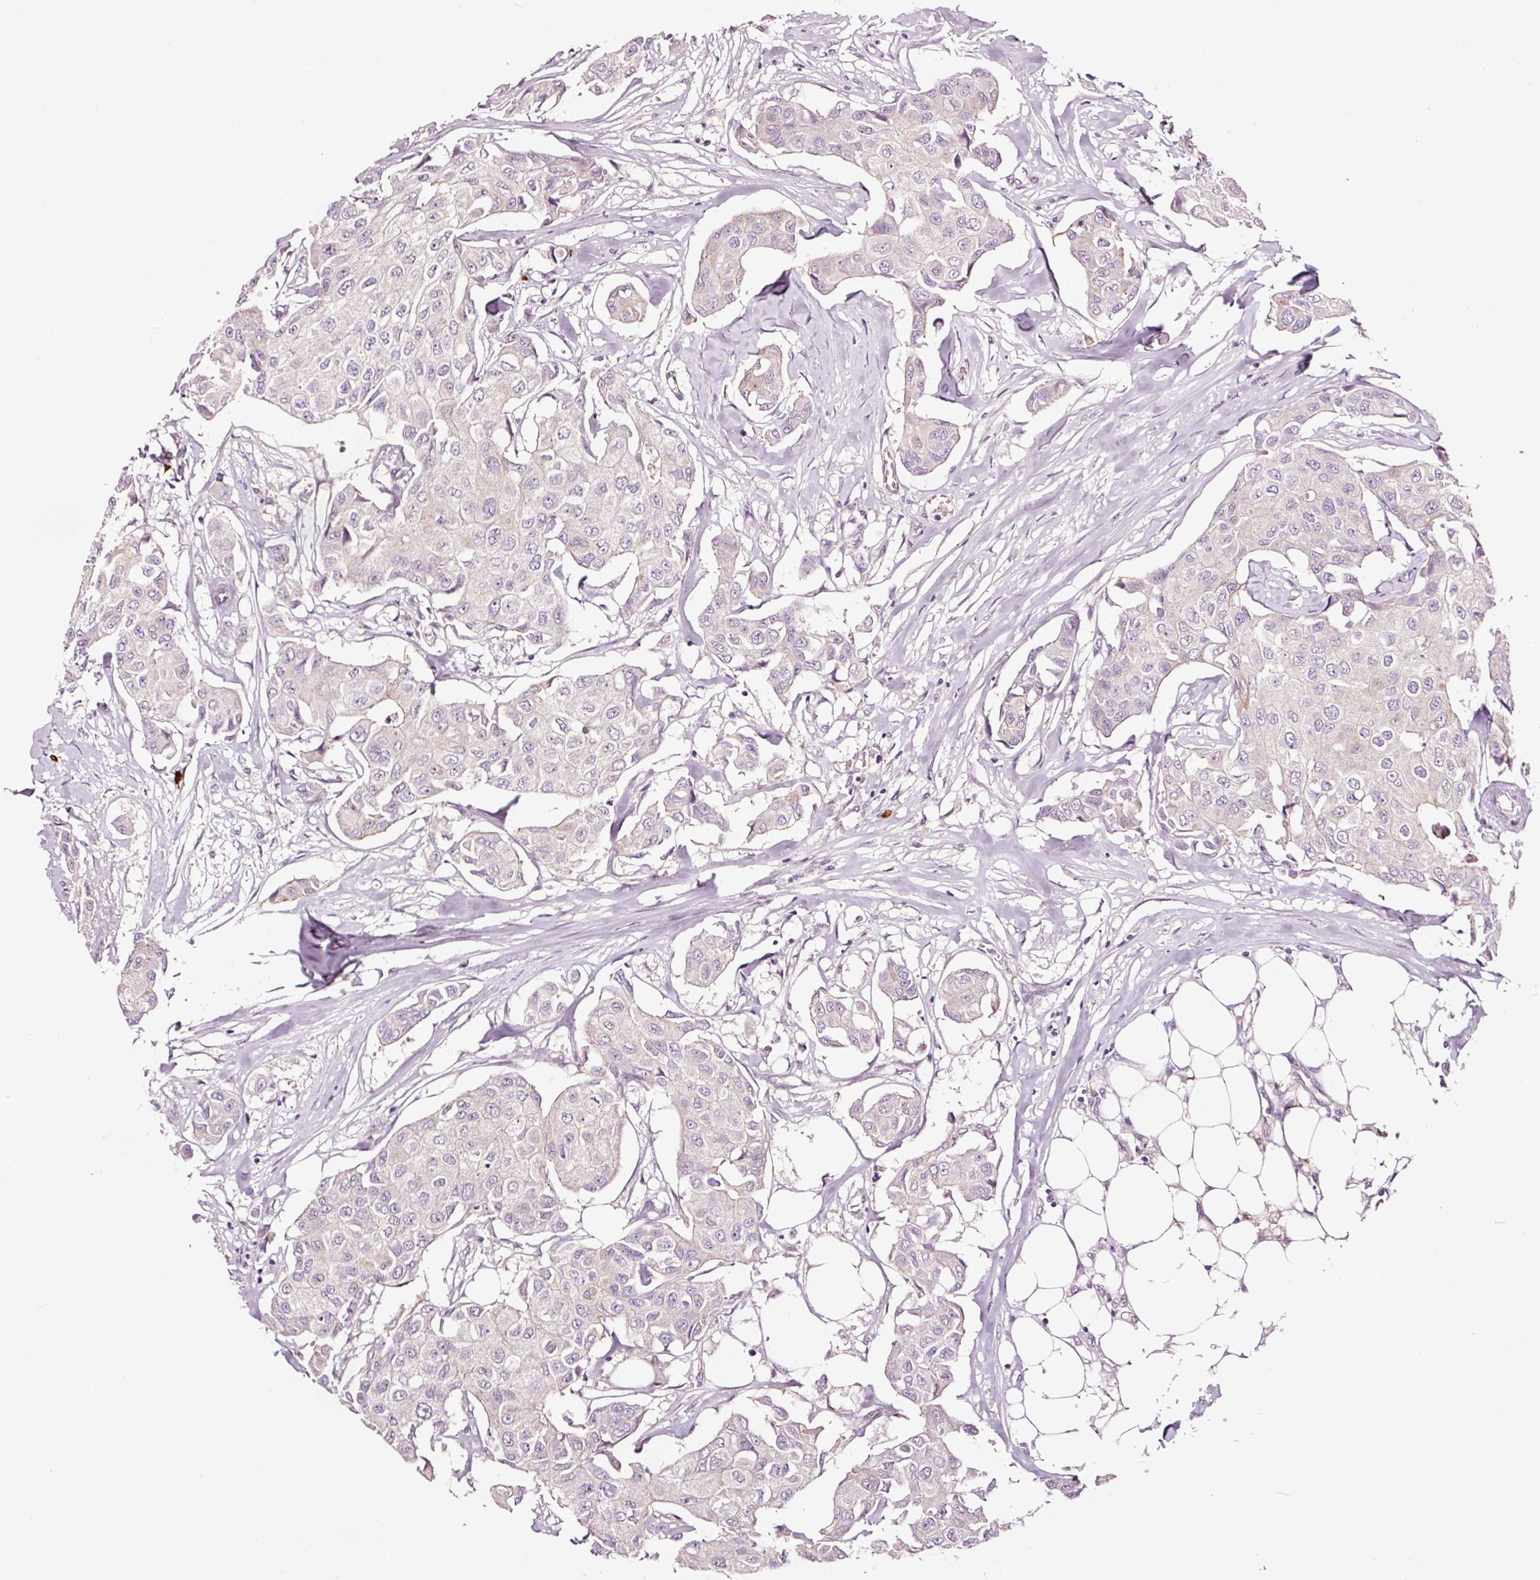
{"staining": {"intensity": "negative", "quantity": "none", "location": "none"}, "tissue": "breast cancer", "cell_type": "Tumor cells", "image_type": "cancer", "snomed": [{"axis": "morphology", "description": "Duct carcinoma"}, {"axis": "topography", "description": "Breast"}, {"axis": "topography", "description": "Lymph node"}], "caption": "Histopathology image shows no significant protein expression in tumor cells of breast cancer.", "gene": "UTP14A", "patient": {"sex": "female", "age": 80}}